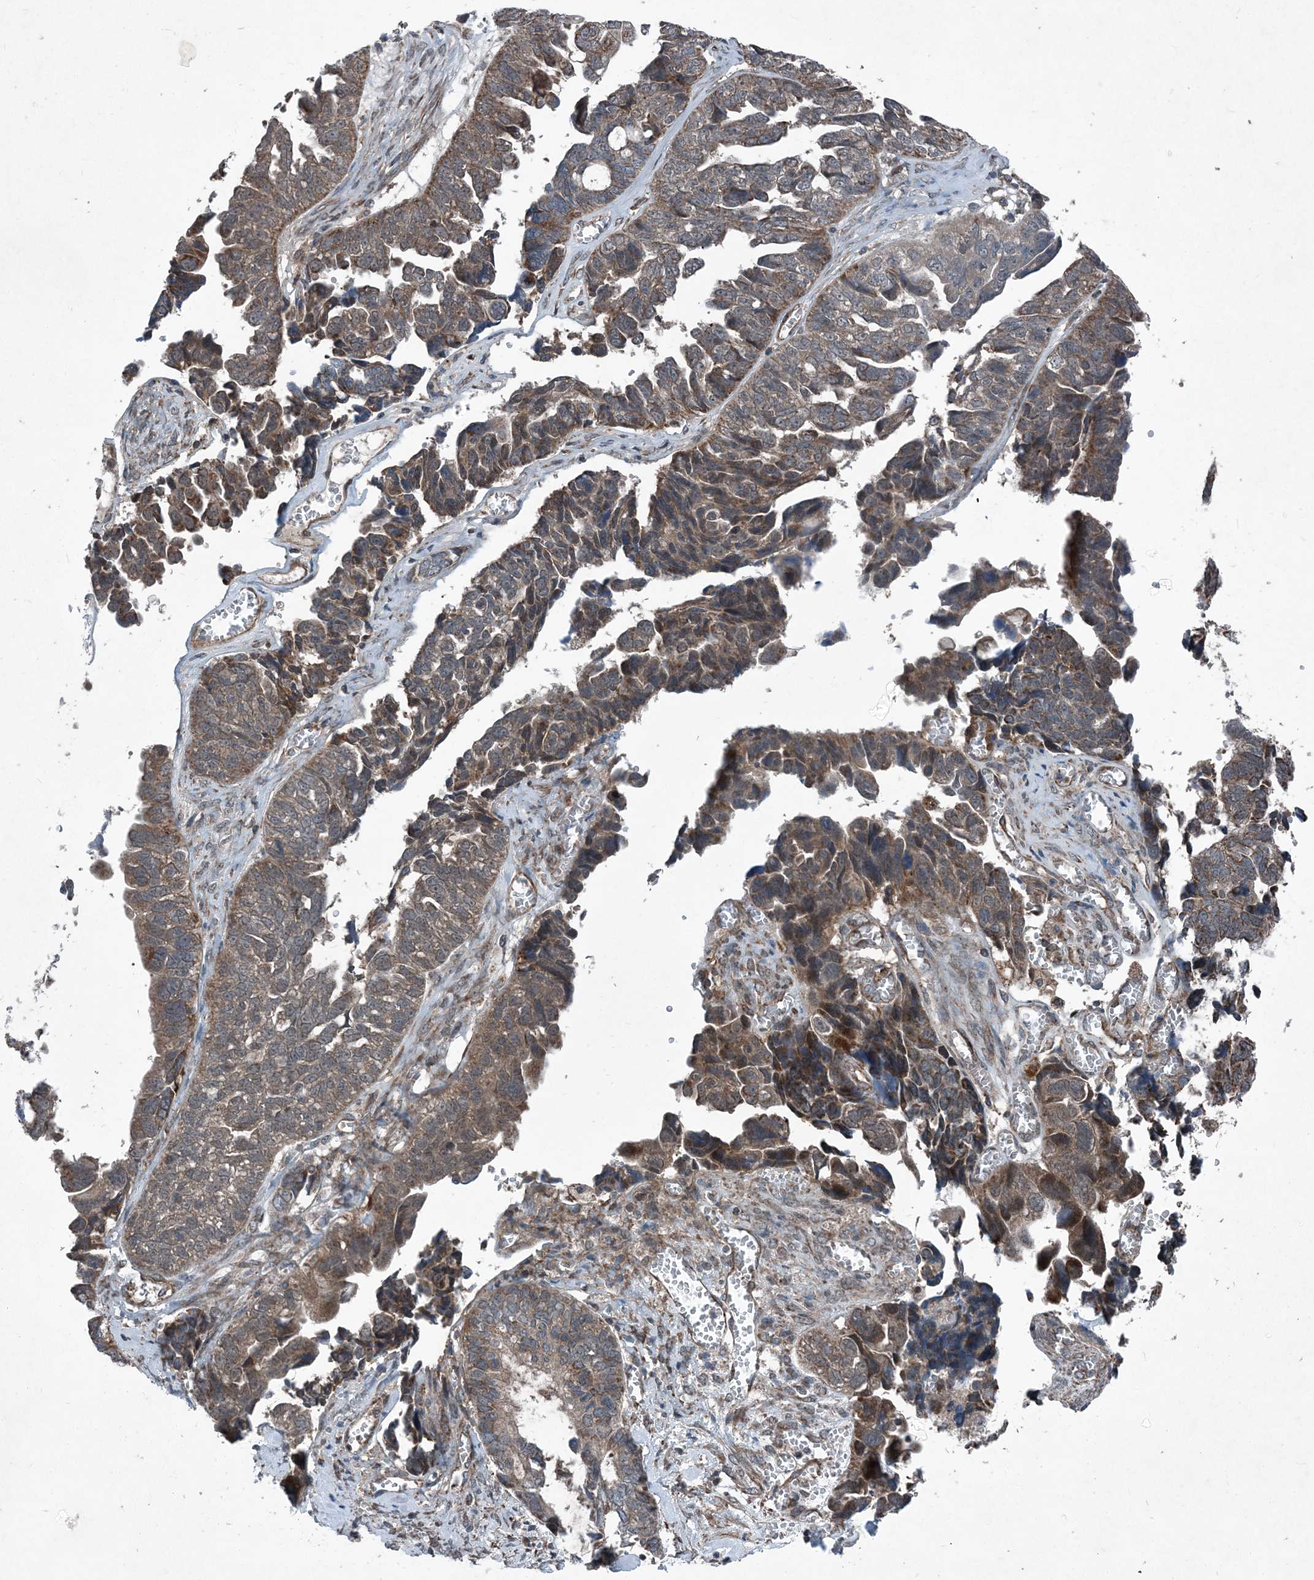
{"staining": {"intensity": "weak", "quantity": ">75%", "location": "cytoplasmic/membranous"}, "tissue": "ovarian cancer", "cell_type": "Tumor cells", "image_type": "cancer", "snomed": [{"axis": "morphology", "description": "Cystadenocarcinoma, serous, NOS"}, {"axis": "topography", "description": "Ovary"}], "caption": "Protein staining by immunohistochemistry (IHC) shows weak cytoplasmic/membranous positivity in about >75% of tumor cells in ovarian serous cystadenocarcinoma.", "gene": "NDUFA2", "patient": {"sex": "female", "age": 79}}